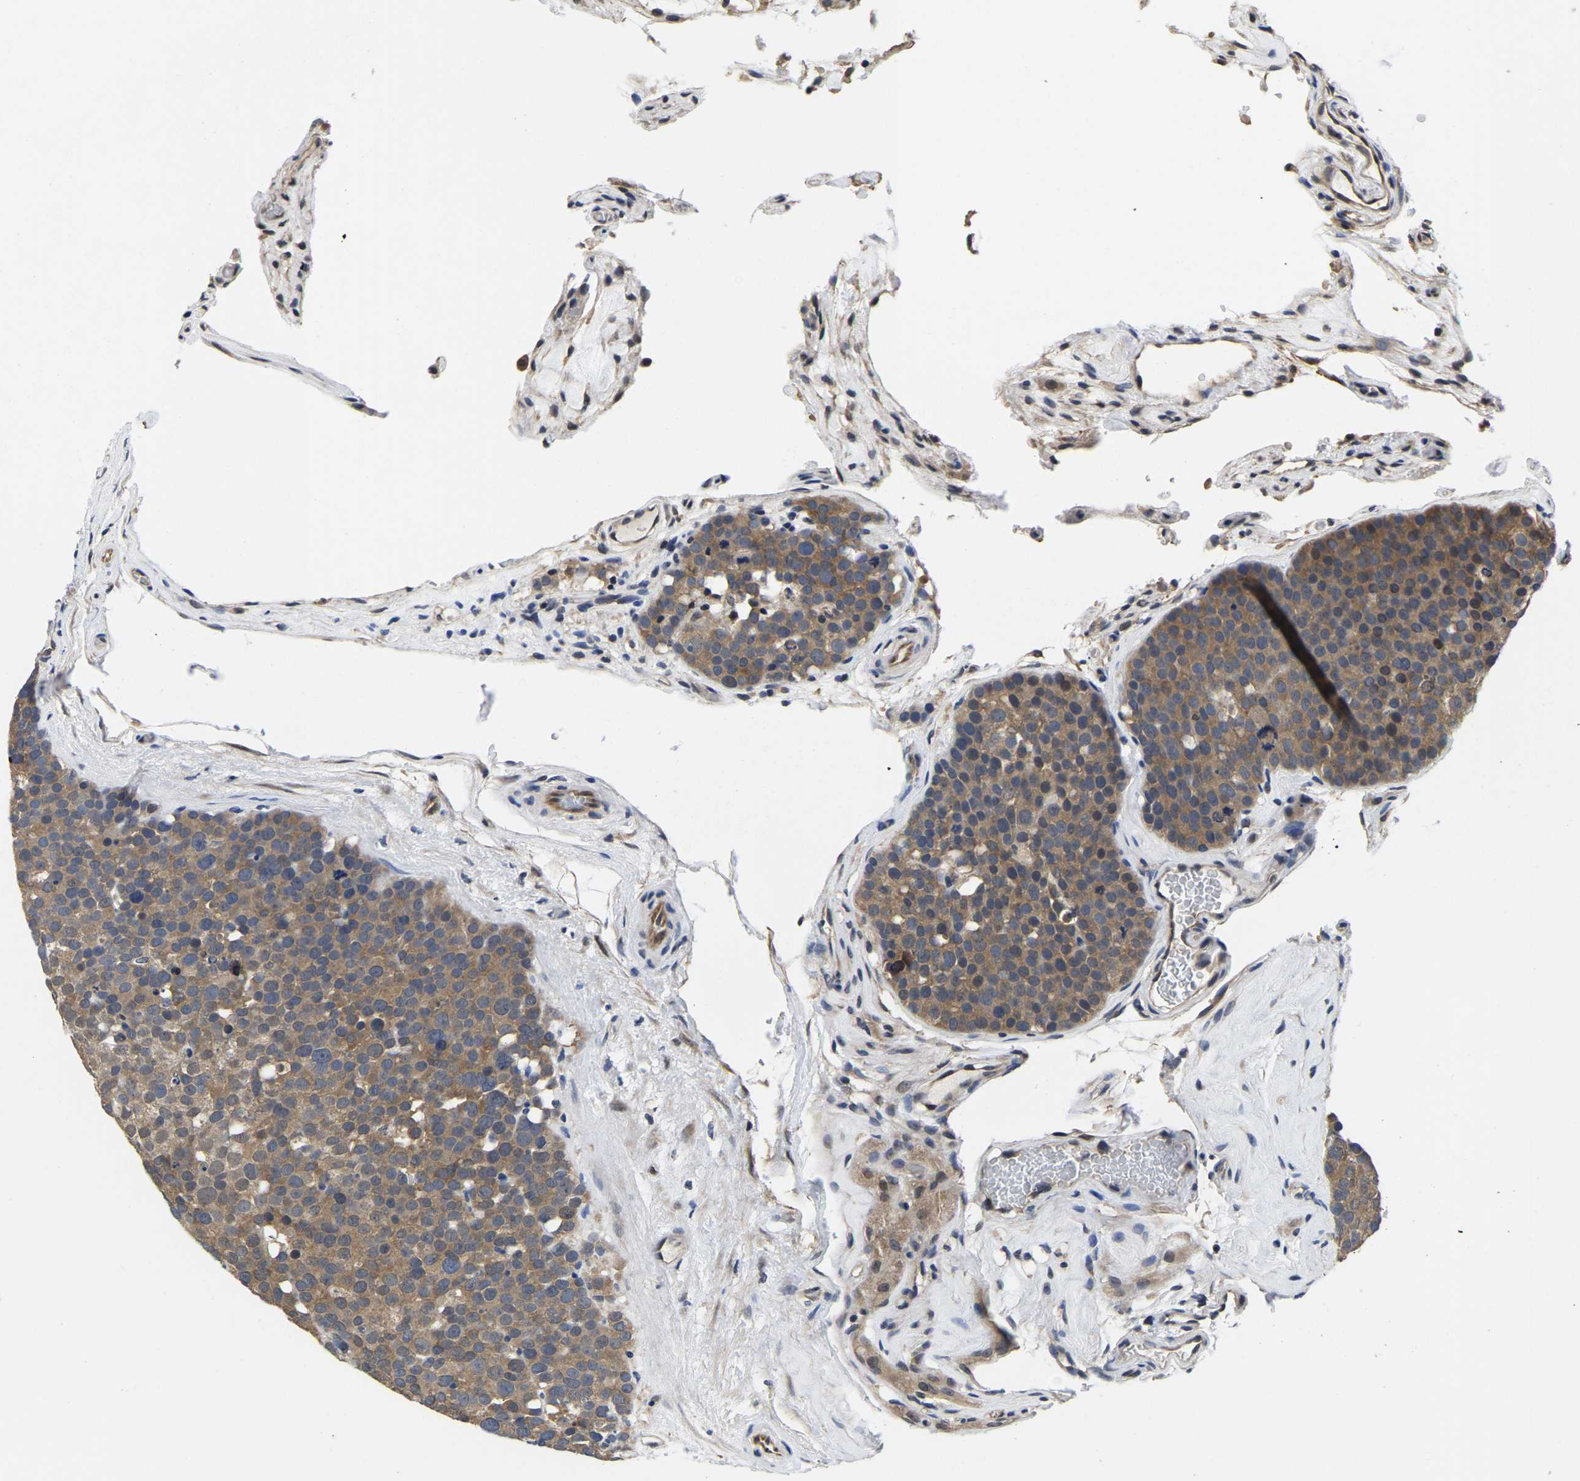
{"staining": {"intensity": "moderate", "quantity": "25%-75%", "location": "cytoplasmic/membranous"}, "tissue": "testis cancer", "cell_type": "Tumor cells", "image_type": "cancer", "snomed": [{"axis": "morphology", "description": "Seminoma, NOS"}, {"axis": "topography", "description": "Testis"}], "caption": "Human testis seminoma stained with a protein marker exhibits moderate staining in tumor cells.", "gene": "MCOLN2", "patient": {"sex": "male", "age": 71}}